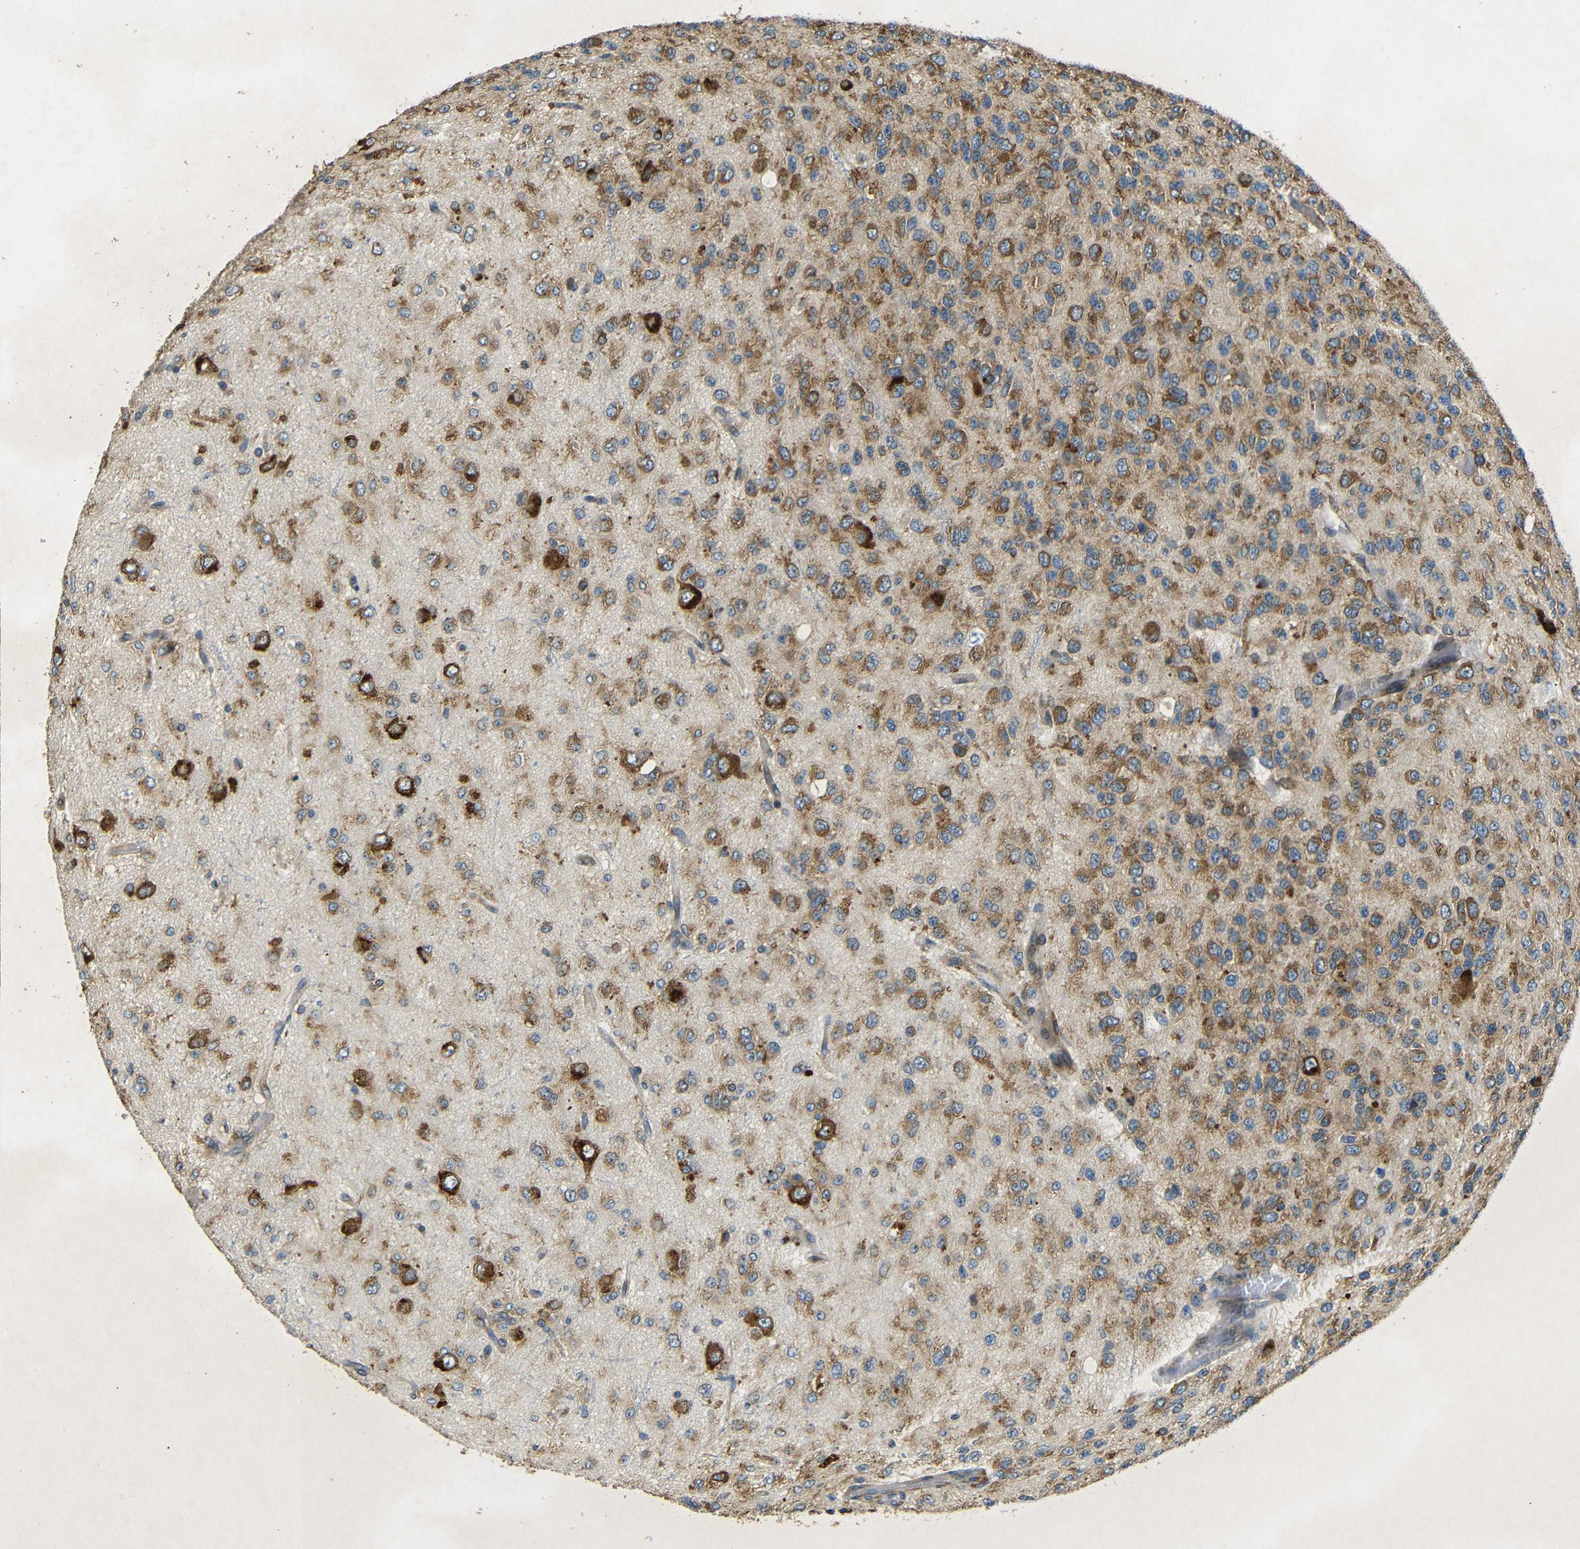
{"staining": {"intensity": "strong", "quantity": ">75%", "location": "cytoplasmic/membranous"}, "tissue": "glioma", "cell_type": "Tumor cells", "image_type": "cancer", "snomed": [{"axis": "morphology", "description": "Glioma, malignant, High grade"}, {"axis": "topography", "description": "pancreas cauda"}], "caption": "Malignant glioma (high-grade) stained with a protein marker exhibits strong staining in tumor cells.", "gene": "BTF3", "patient": {"sex": "male", "age": 60}}